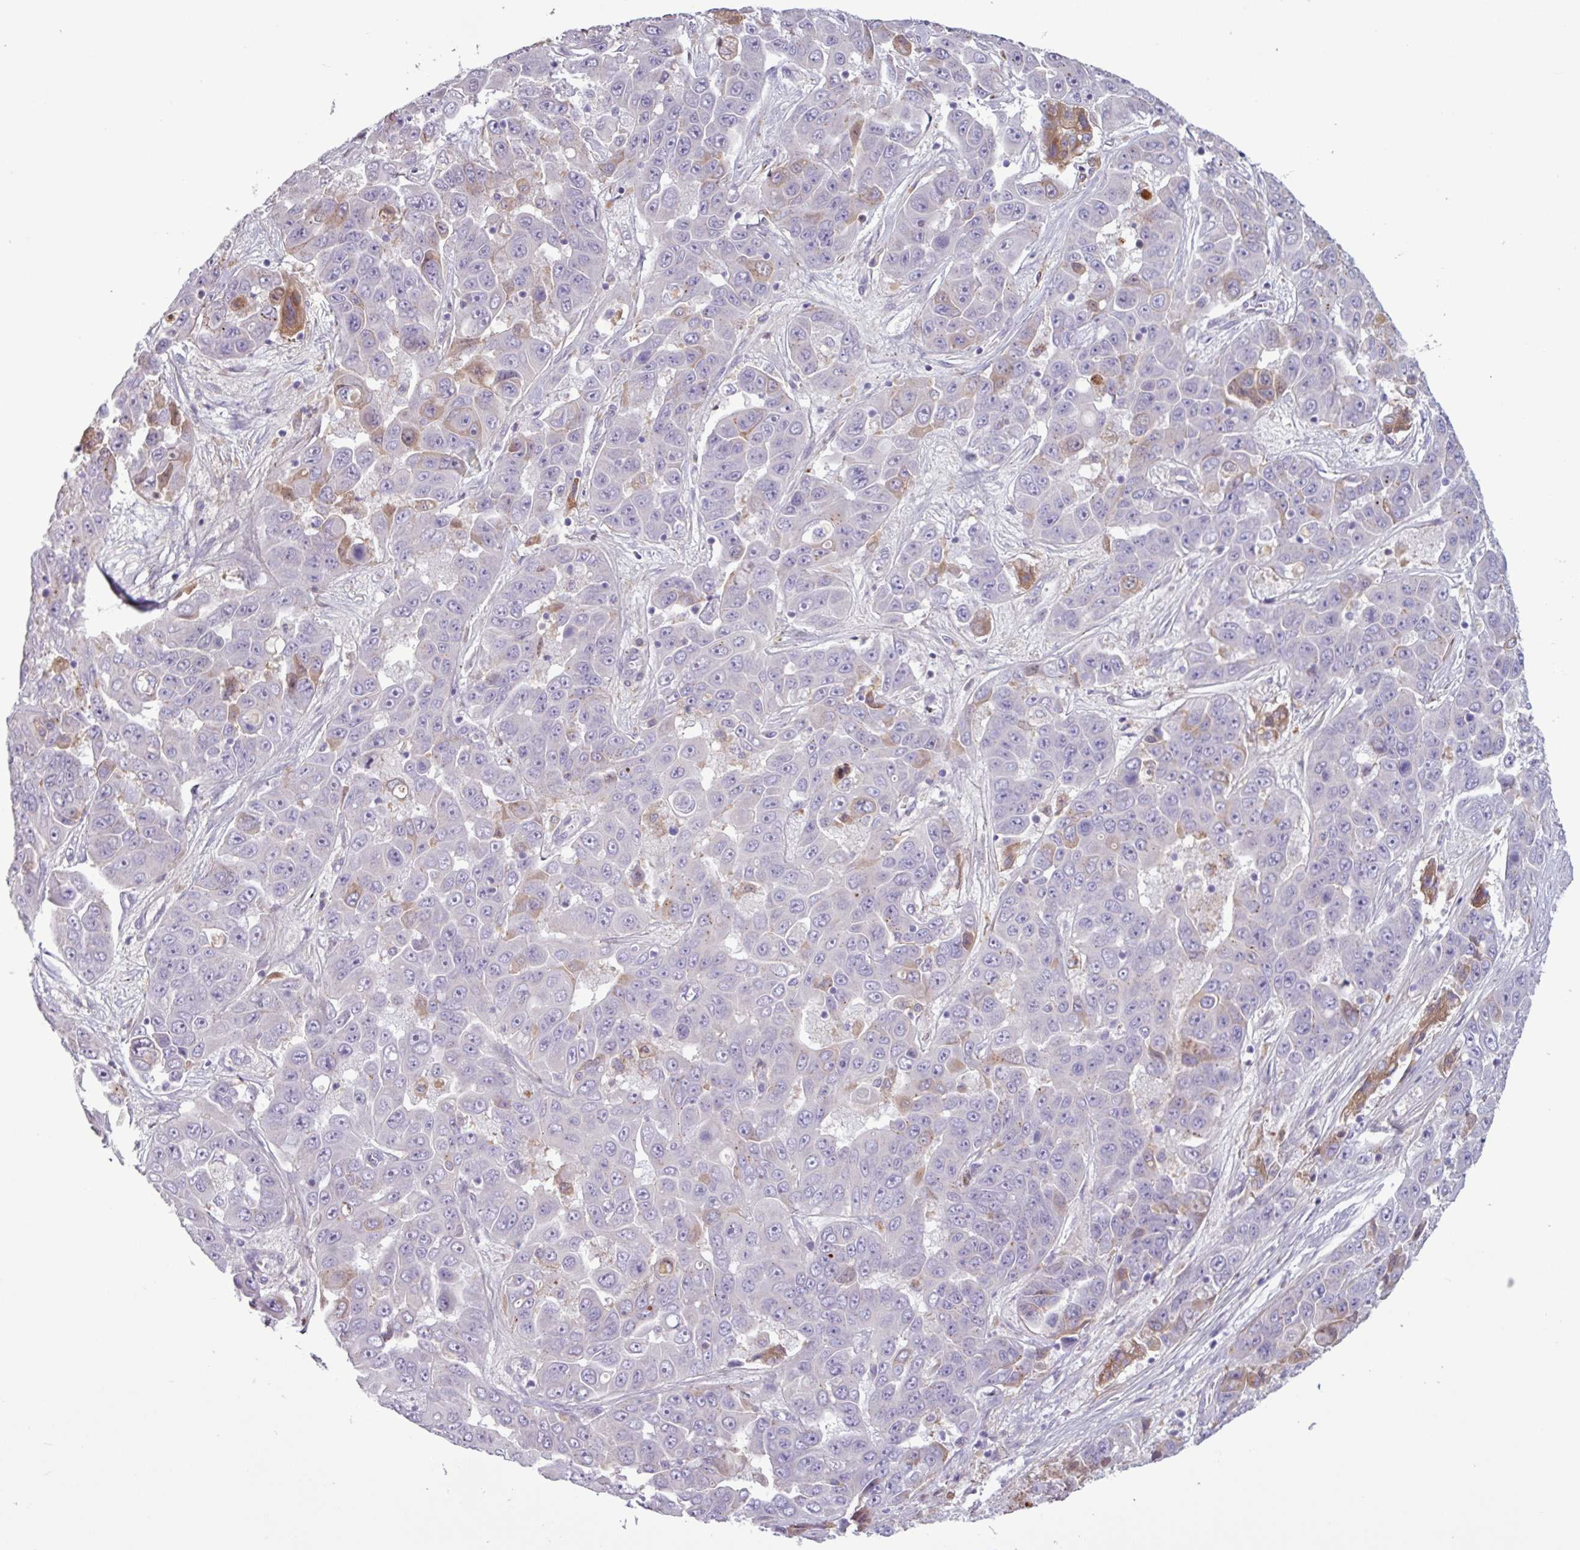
{"staining": {"intensity": "negative", "quantity": "none", "location": "none"}, "tissue": "liver cancer", "cell_type": "Tumor cells", "image_type": "cancer", "snomed": [{"axis": "morphology", "description": "Cholangiocarcinoma"}, {"axis": "topography", "description": "Liver"}], "caption": "The image demonstrates no staining of tumor cells in liver cholangiocarcinoma. Brightfield microscopy of IHC stained with DAB (brown) and hematoxylin (blue), captured at high magnification.", "gene": "C4B", "patient": {"sex": "female", "age": 52}}